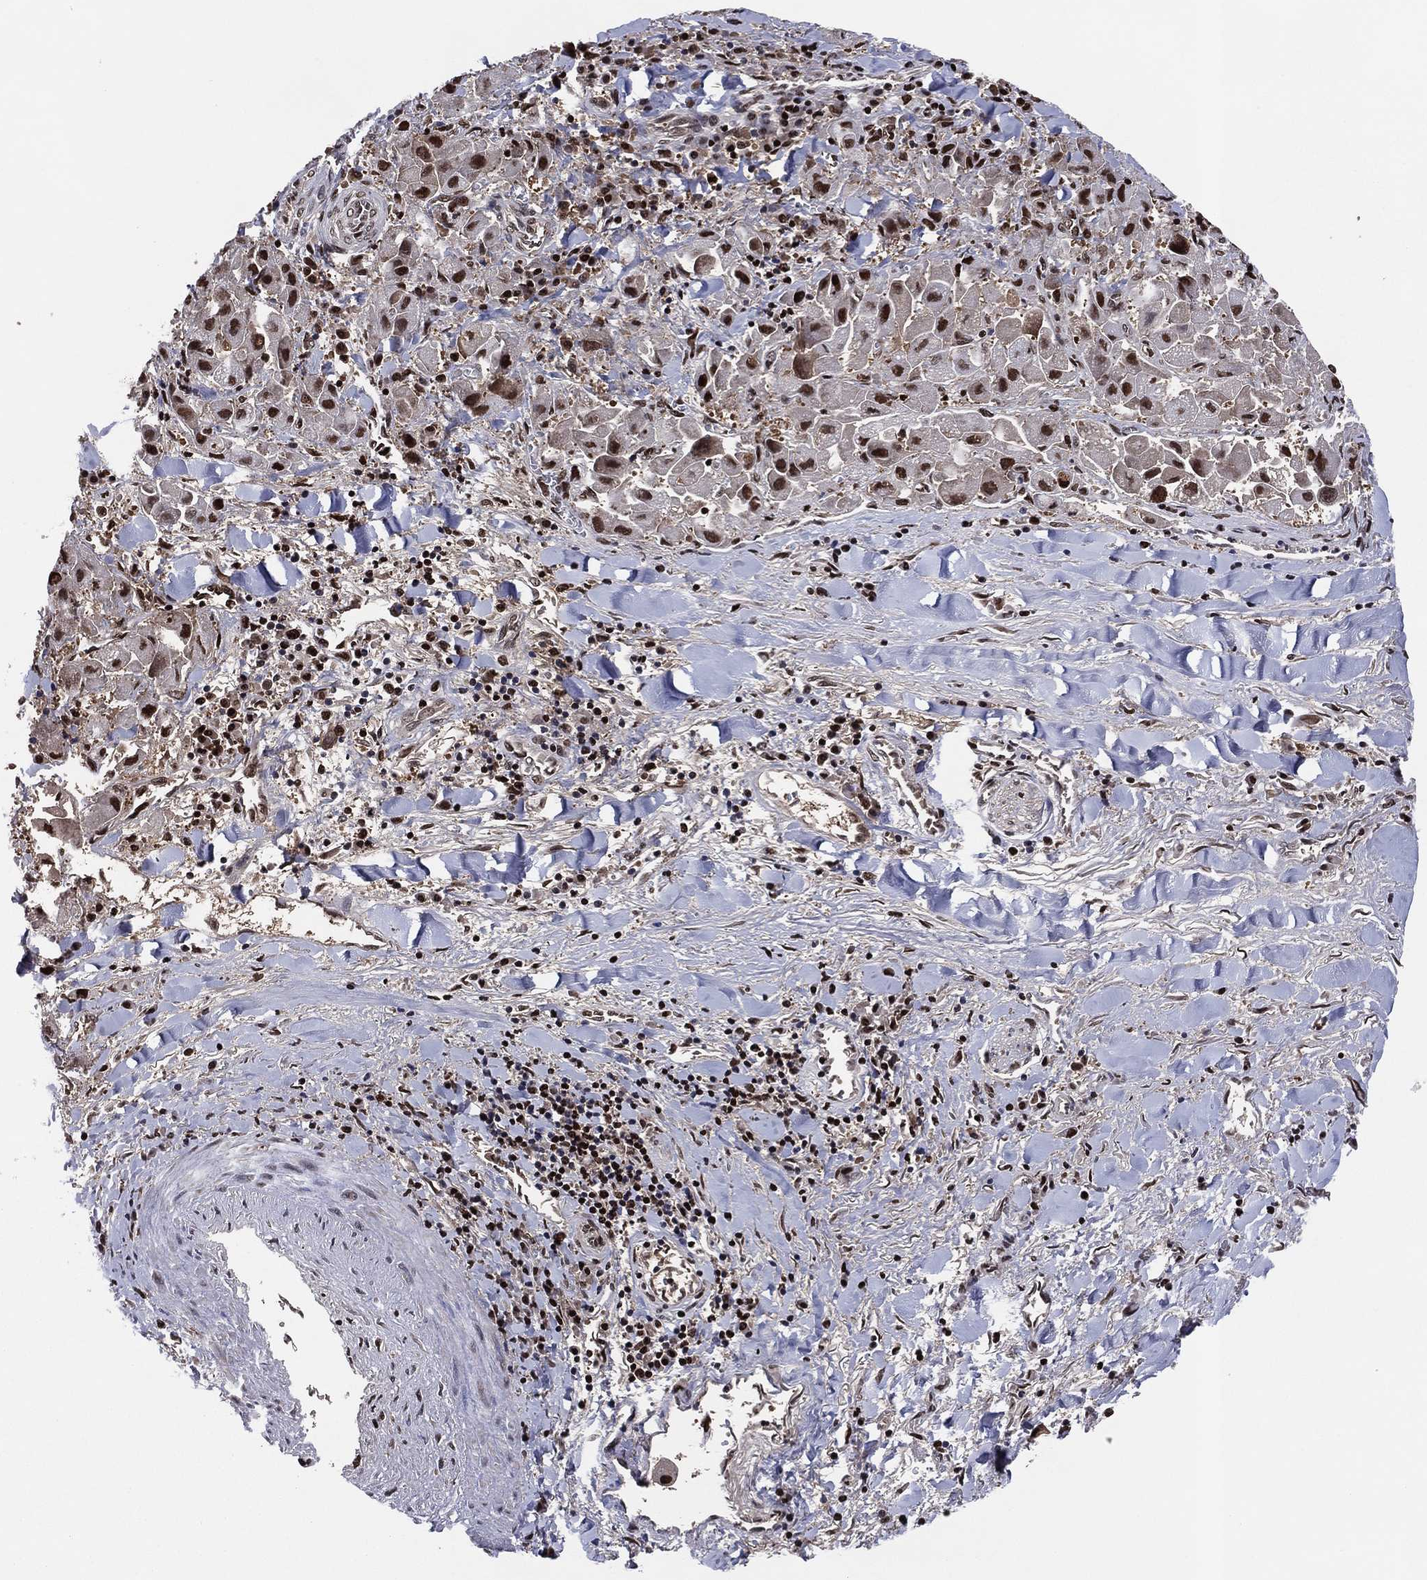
{"staining": {"intensity": "strong", "quantity": "25%-75%", "location": "nuclear"}, "tissue": "liver cancer", "cell_type": "Tumor cells", "image_type": "cancer", "snomed": [{"axis": "morphology", "description": "Carcinoma, Hepatocellular, NOS"}, {"axis": "topography", "description": "Liver"}], "caption": "An immunohistochemistry image of neoplastic tissue is shown. Protein staining in brown highlights strong nuclear positivity in liver cancer within tumor cells.", "gene": "PSMA1", "patient": {"sex": "male", "age": 24}}